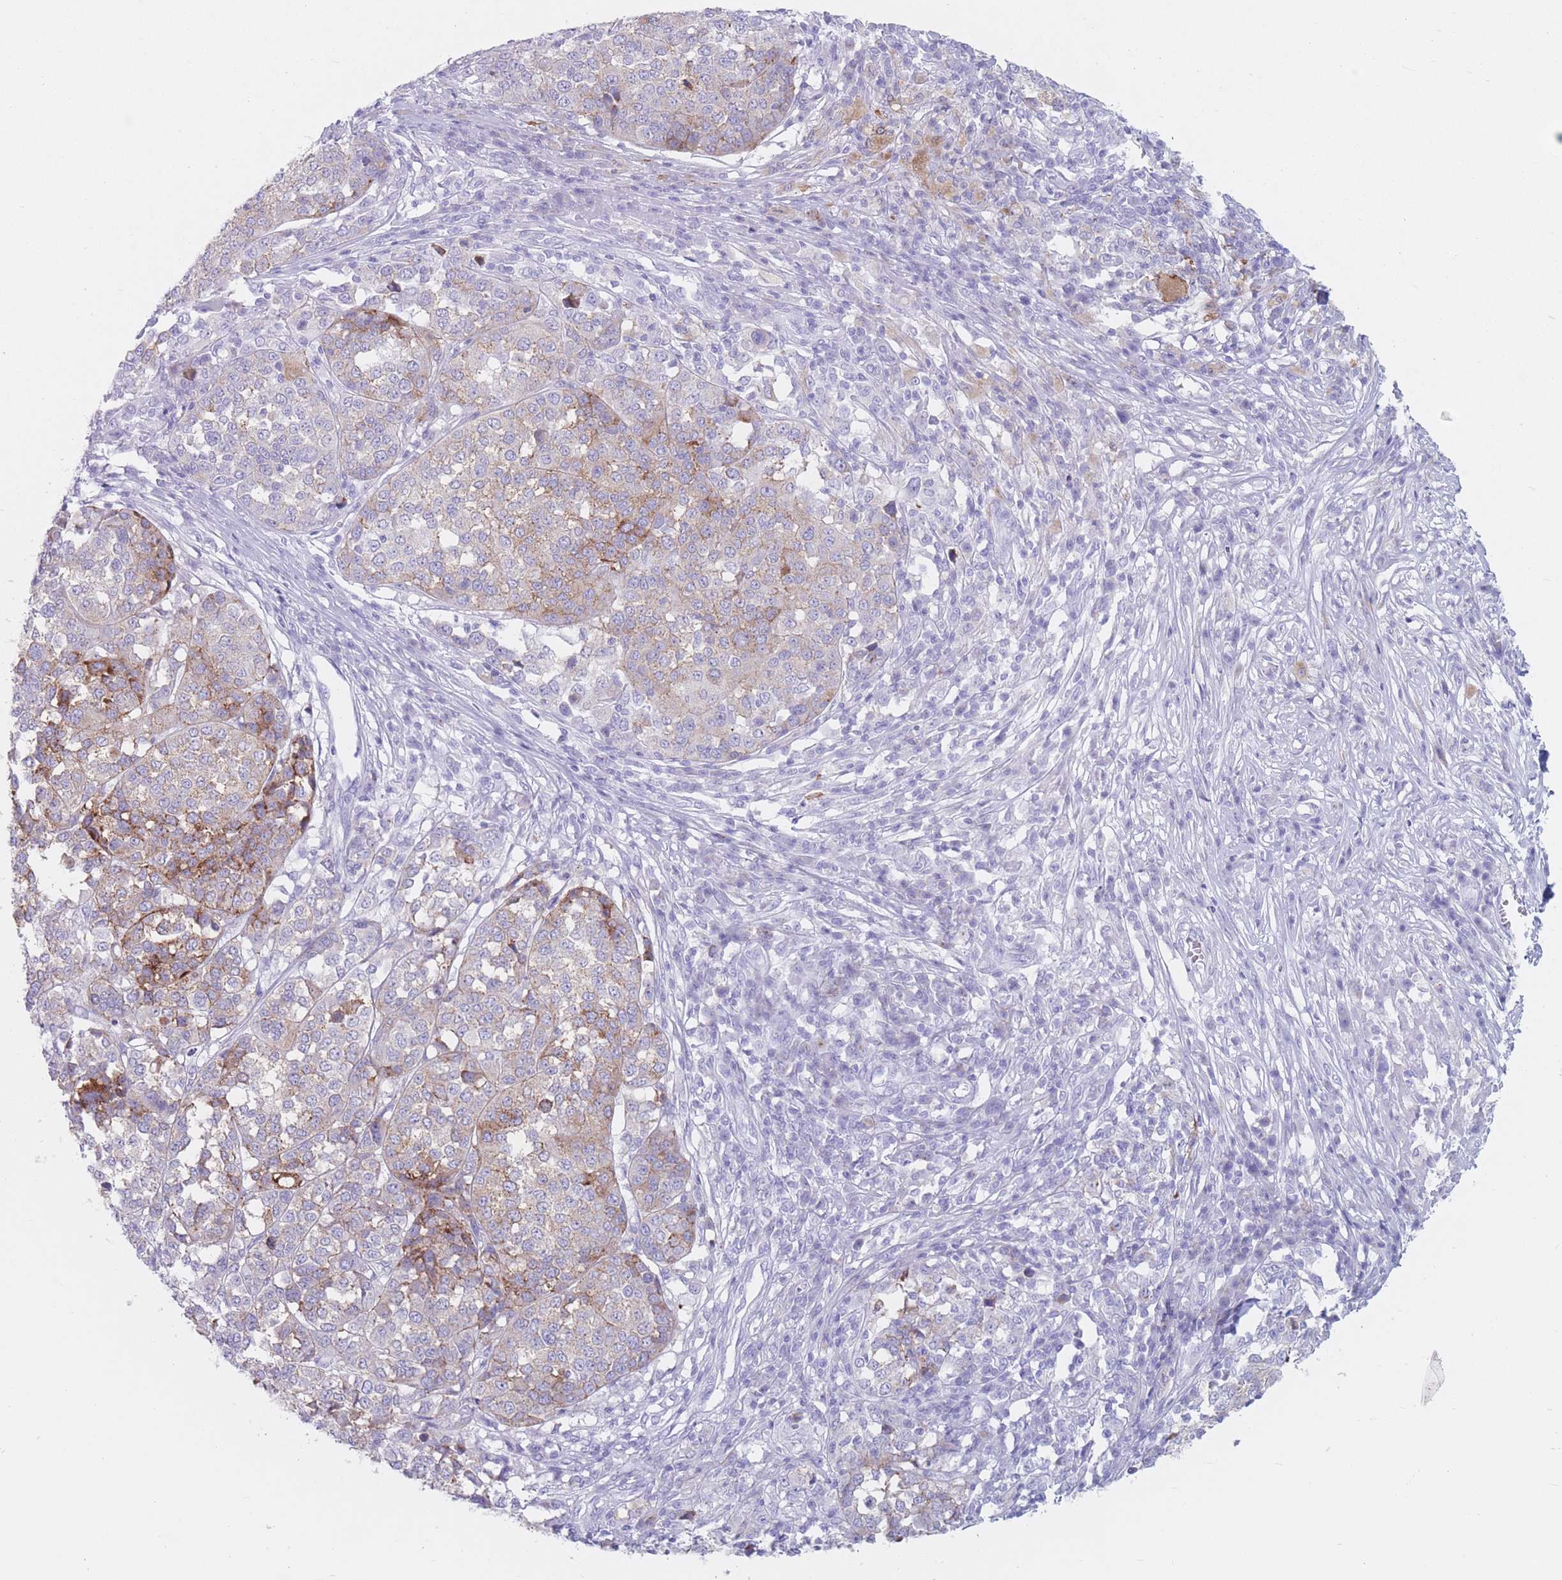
{"staining": {"intensity": "moderate", "quantity": "<25%", "location": "cytoplasmic/membranous"}, "tissue": "melanoma", "cell_type": "Tumor cells", "image_type": "cancer", "snomed": [{"axis": "morphology", "description": "Malignant melanoma, Metastatic site"}, {"axis": "topography", "description": "Lymph node"}], "caption": "Tumor cells show low levels of moderate cytoplasmic/membranous staining in about <25% of cells in melanoma. Ihc stains the protein of interest in brown and the nuclei are stained blue.", "gene": "ST3GAL5", "patient": {"sex": "male", "age": 44}}